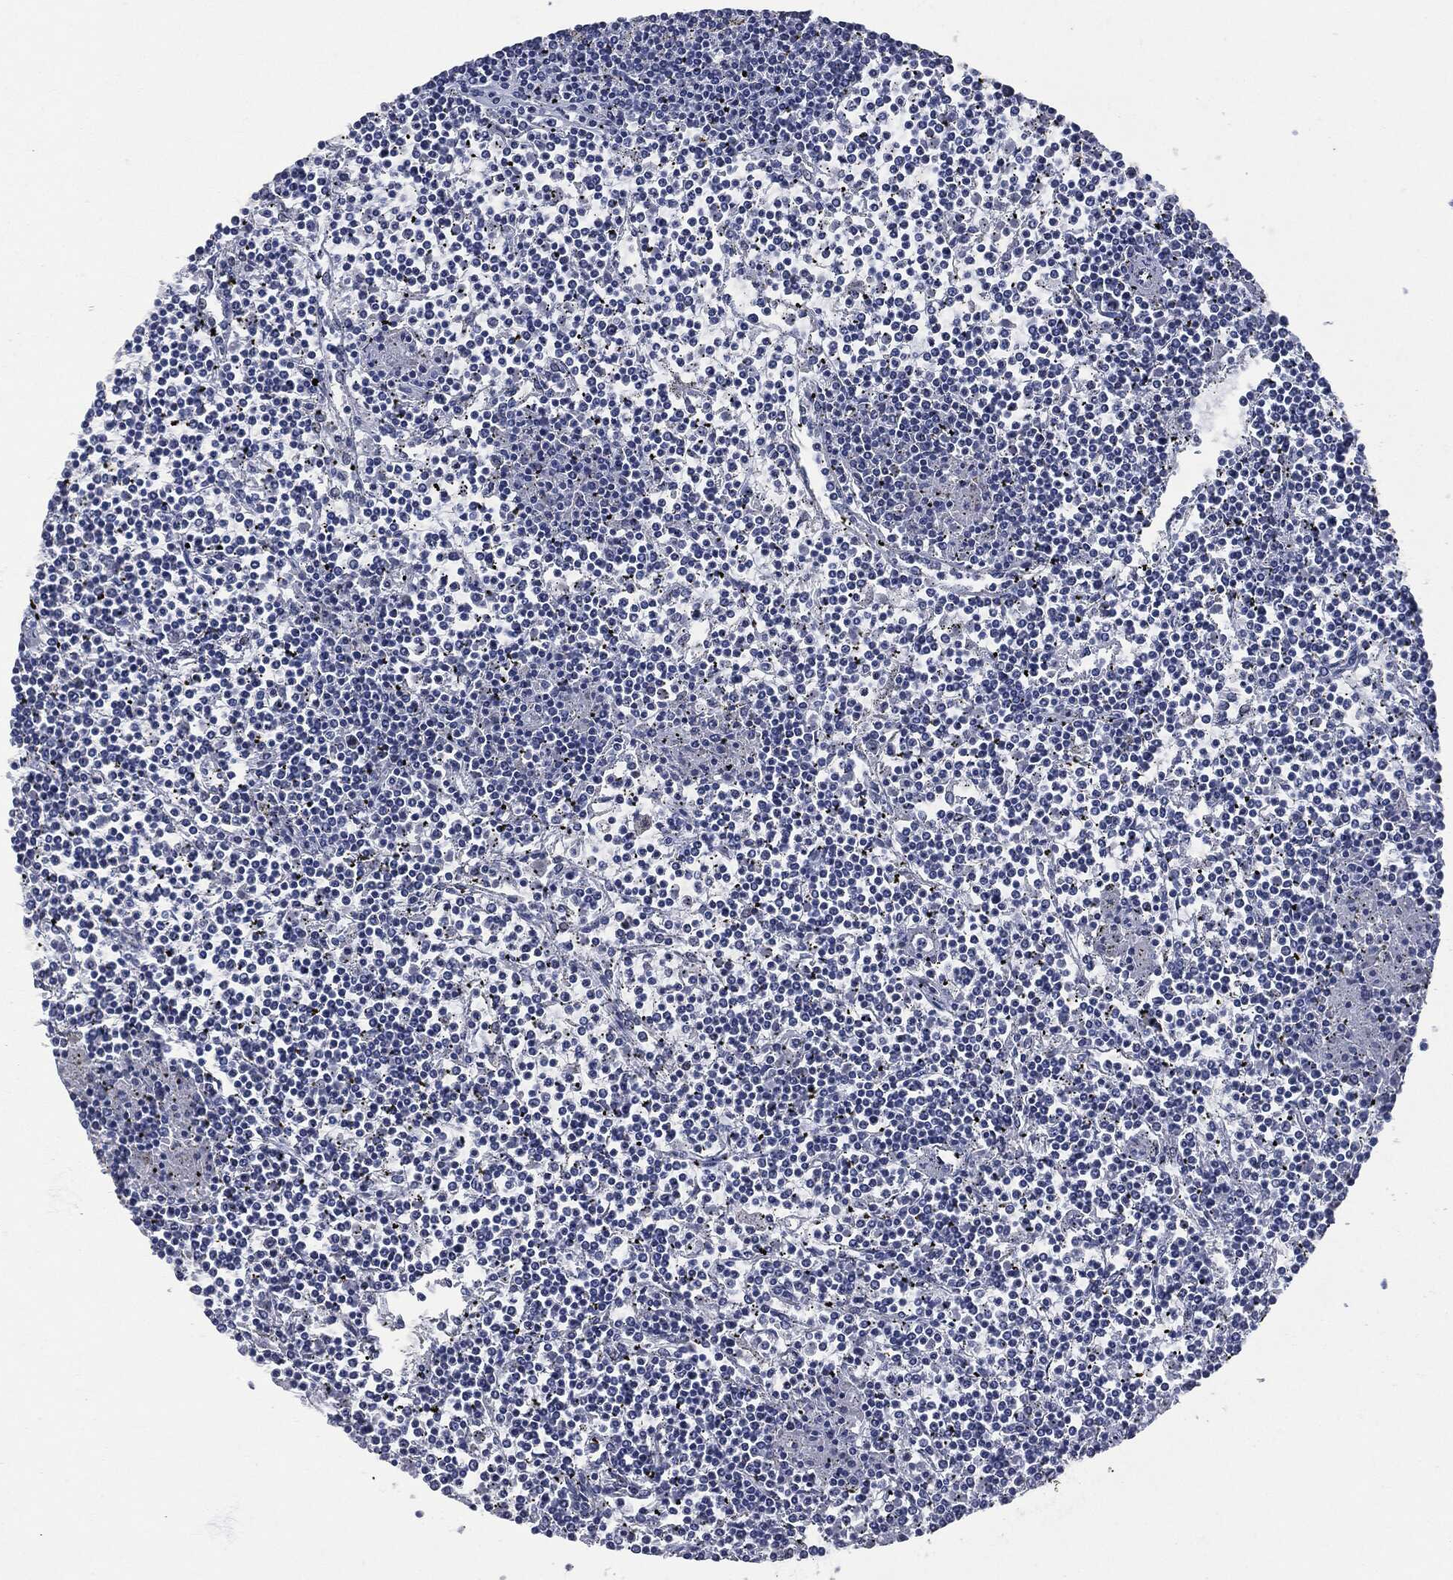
{"staining": {"intensity": "negative", "quantity": "none", "location": "none"}, "tissue": "lymphoma", "cell_type": "Tumor cells", "image_type": "cancer", "snomed": [{"axis": "morphology", "description": "Malignant lymphoma, non-Hodgkin's type, Low grade"}, {"axis": "topography", "description": "Spleen"}], "caption": "Immunohistochemistry (IHC) photomicrograph of neoplastic tissue: human lymphoma stained with DAB demonstrates no significant protein positivity in tumor cells. (Brightfield microscopy of DAB (3,3'-diaminobenzidine) IHC at high magnification).", "gene": "UBE2C", "patient": {"sex": "female", "age": 19}}